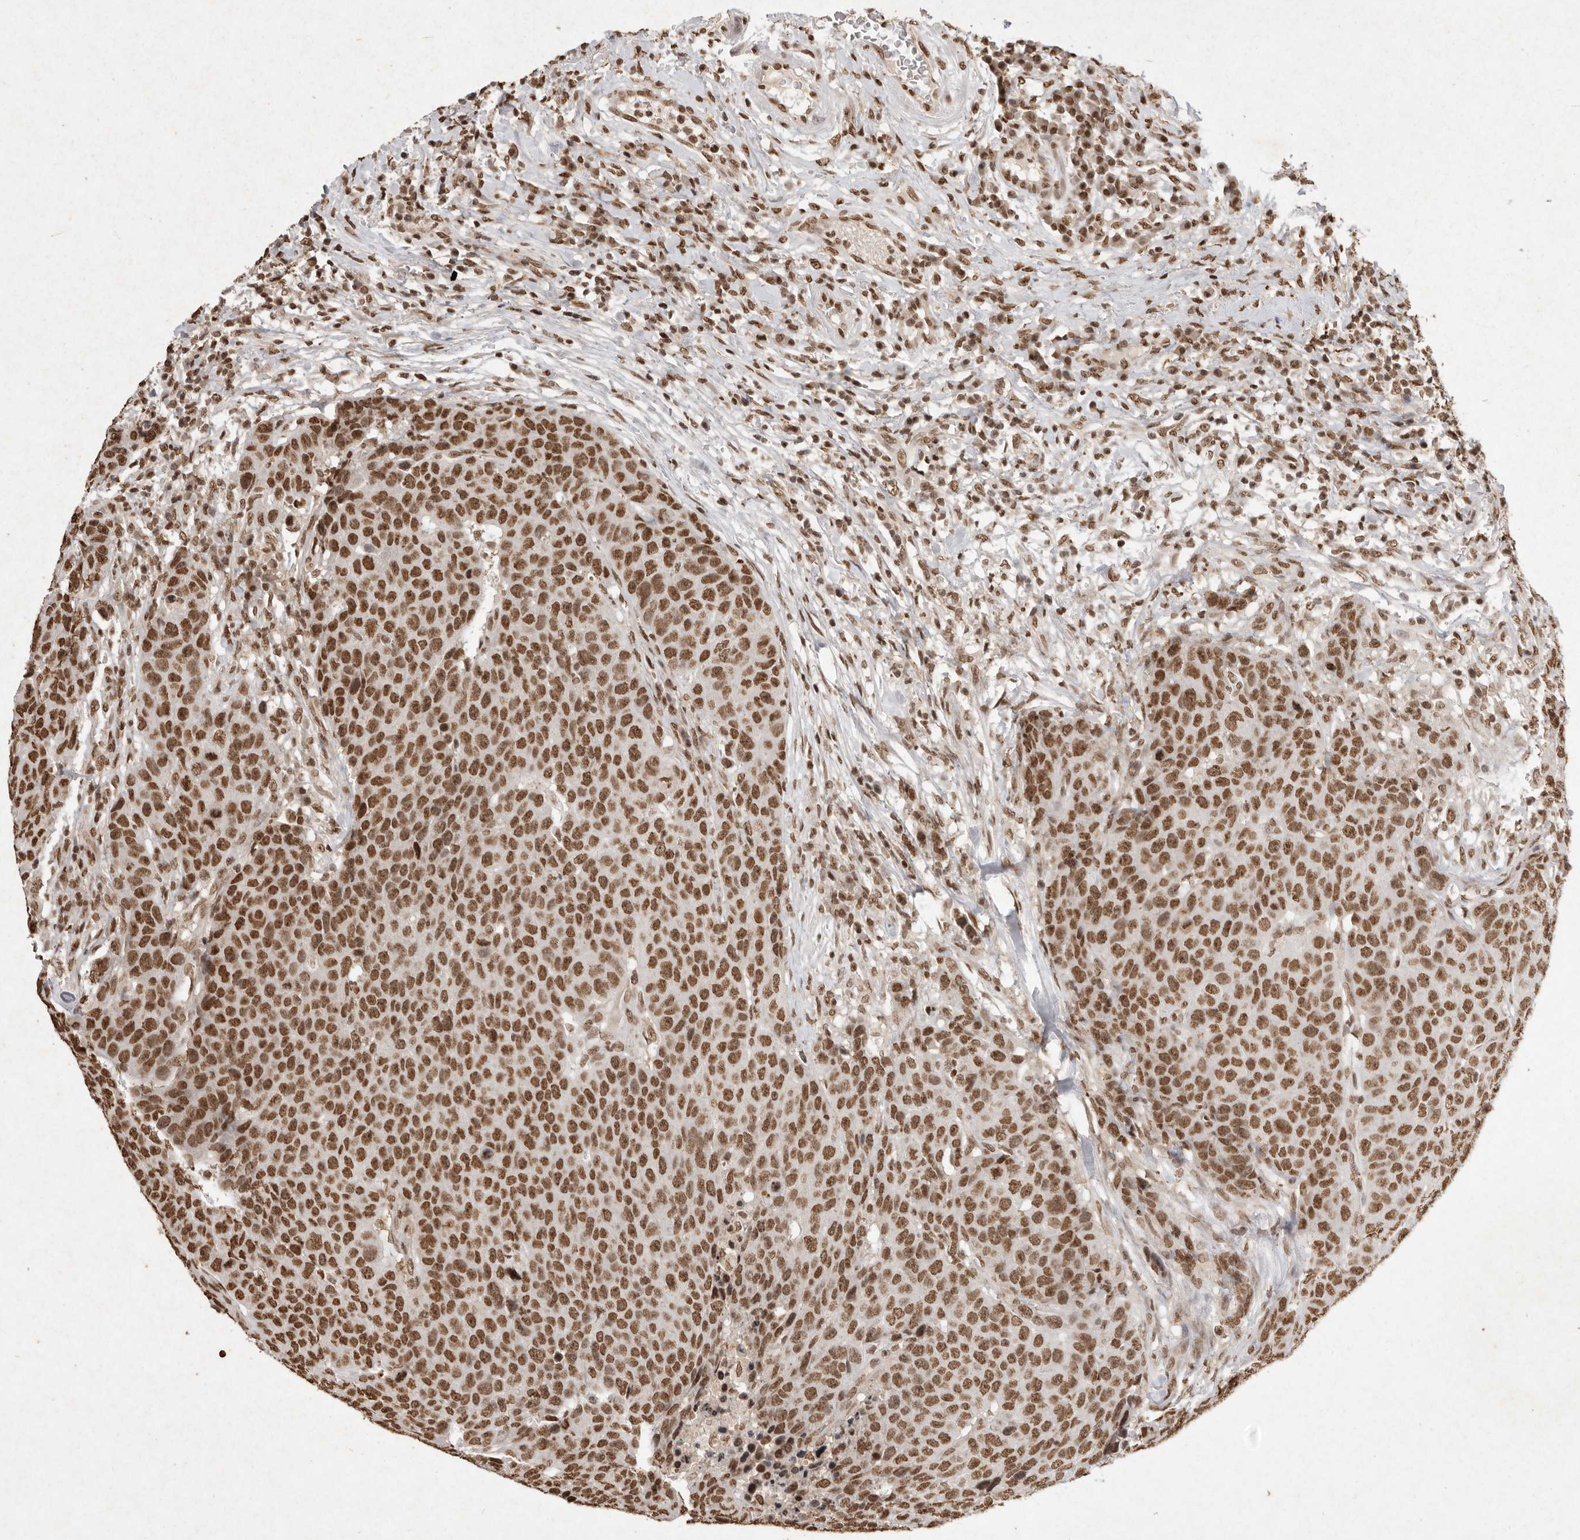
{"staining": {"intensity": "strong", "quantity": ">75%", "location": "nuclear"}, "tissue": "head and neck cancer", "cell_type": "Tumor cells", "image_type": "cancer", "snomed": [{"axis": "morphology", "description": "Squamous cell carcinoma, NOS"}, {"axis": "topography", "description": "Head-Neck"}], "caption": "Immunohistochemistry (IHC) (DAB) staining of human head and neck cancer shows strong nuclear protein expression in about >75% of tumor cells. (DAB (3,3'-diaminobenzidine) = brown stain, brightfield microscopy at high magnification).", "gene": "NKX3-2", "patient": {"sex": "male", "age": 66}}